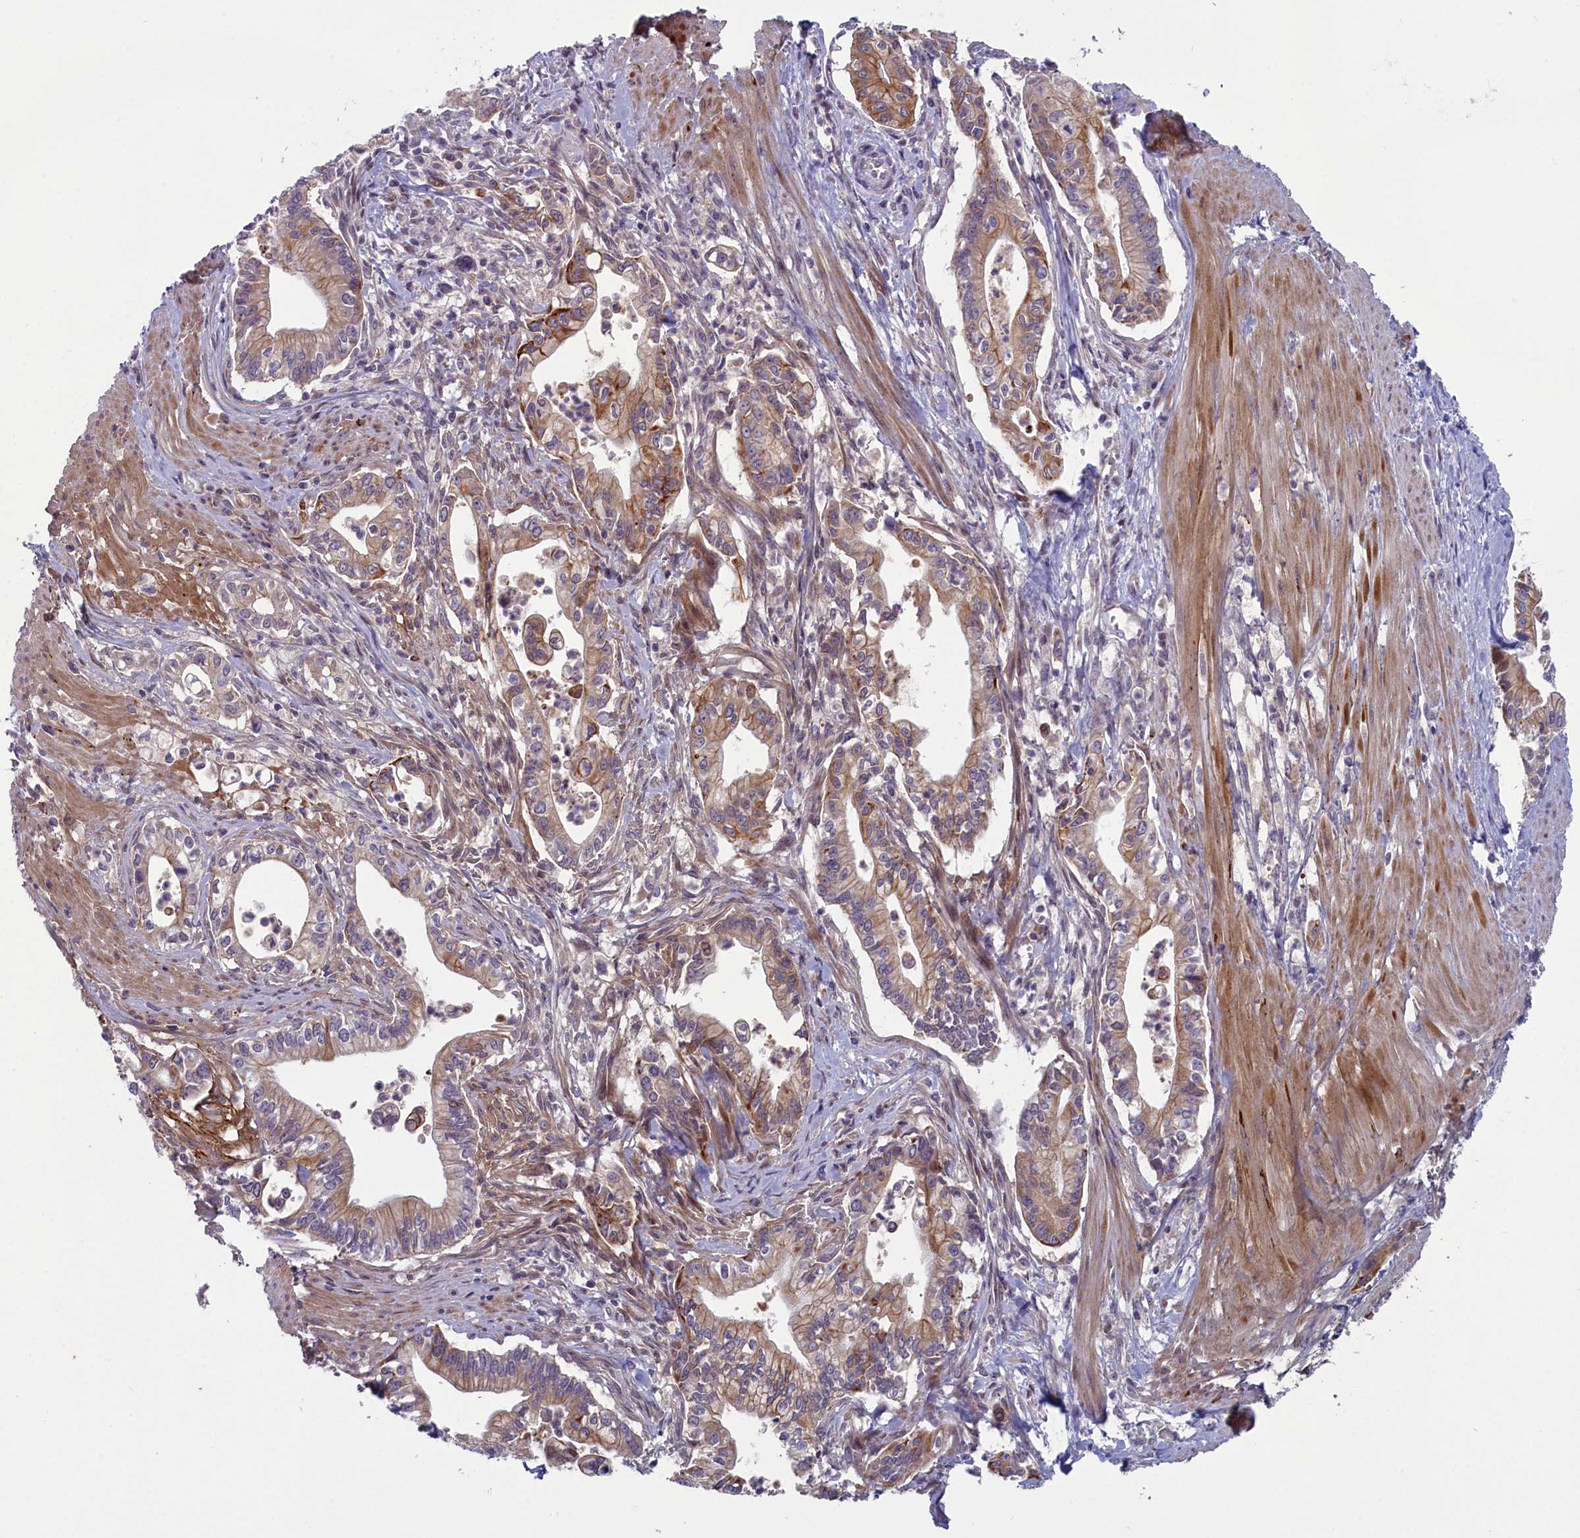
{"staining": {"intensity": "moderate", "quantity": ">75%", "location": "cytoplasmic/membranous"}, "tissue": "pancreatic cancer", "cell_type": "Tumor cells", "image_type": "cancer", "snomed": [{"axis": "morphology", "description": "Adenocarcinoma, NOS"}, {"axis": "topography", "description": "Pancreas"}], "caption": "DAB (3,3'-diaminobenzidine) immunohistochemical staining of pancreatic adenocarcinoma displays moderate cytoplasmic/membranous protein positivity in about >75% of tumor cells.", "gene": "ANKRD39", "patient": {"sex": "male", "age": 78}}